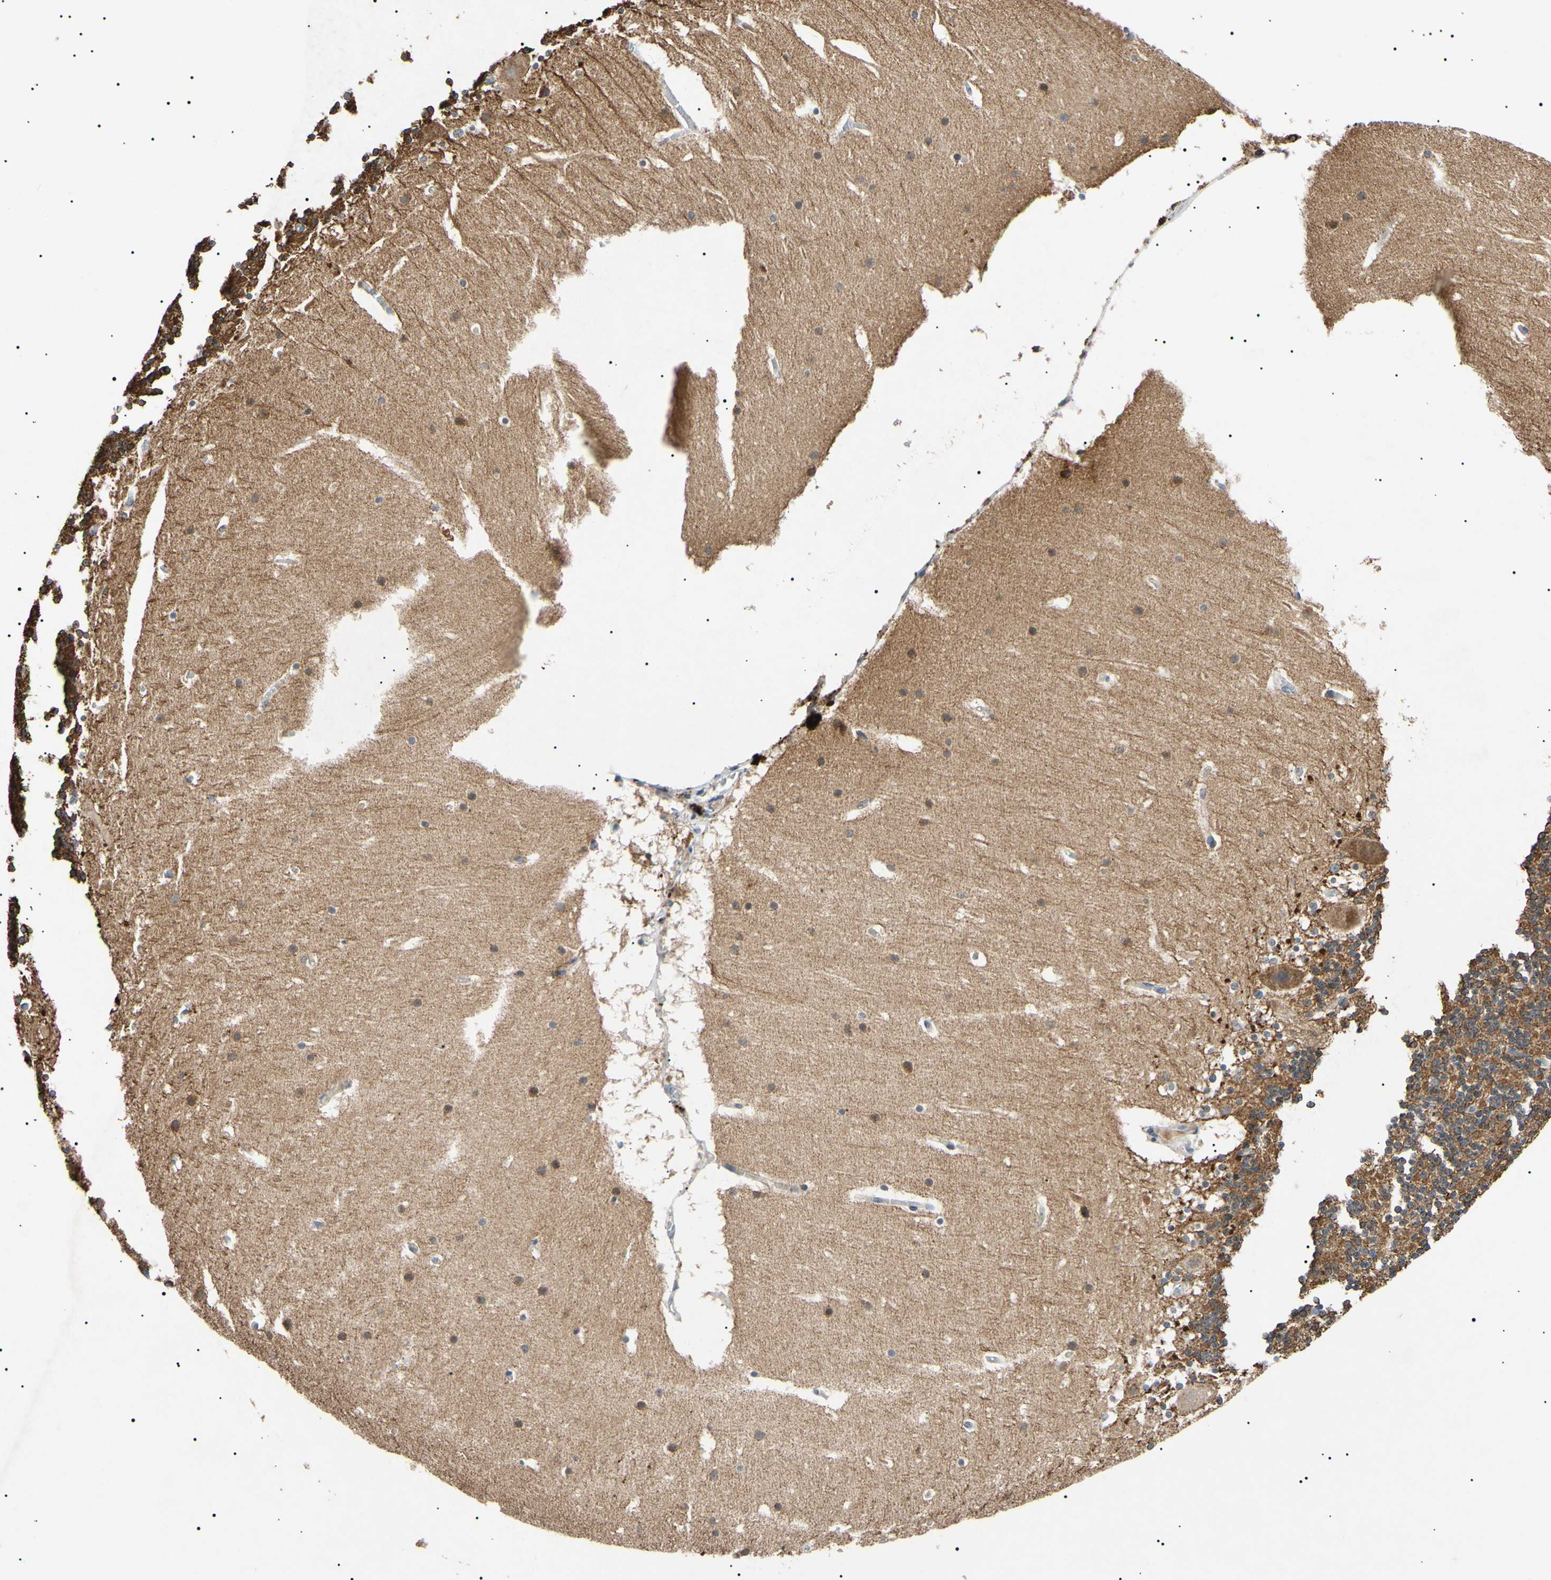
{"staining": {"intensity": "weak", "quantity": "25%-75%", "location": "cytoplasmic/membranous"}, "tissue": "cerebellum", "cell_type": "Cells in granular layer", "image_type": "normal", "snomed": [{"axis": "morphology", "description": "Normal tissue, NOS"}, {"axis": "topography", "description": "Cerebellum"}], "caption": "Brown immunohistochemical staining in normal human cerebellum demonstrates weak cytoplasmic/membranous staining in about 25%-75% of cells in granular layer.", "gene": "TUBB4A", "patient": {"sex": "male", "age": 45}}